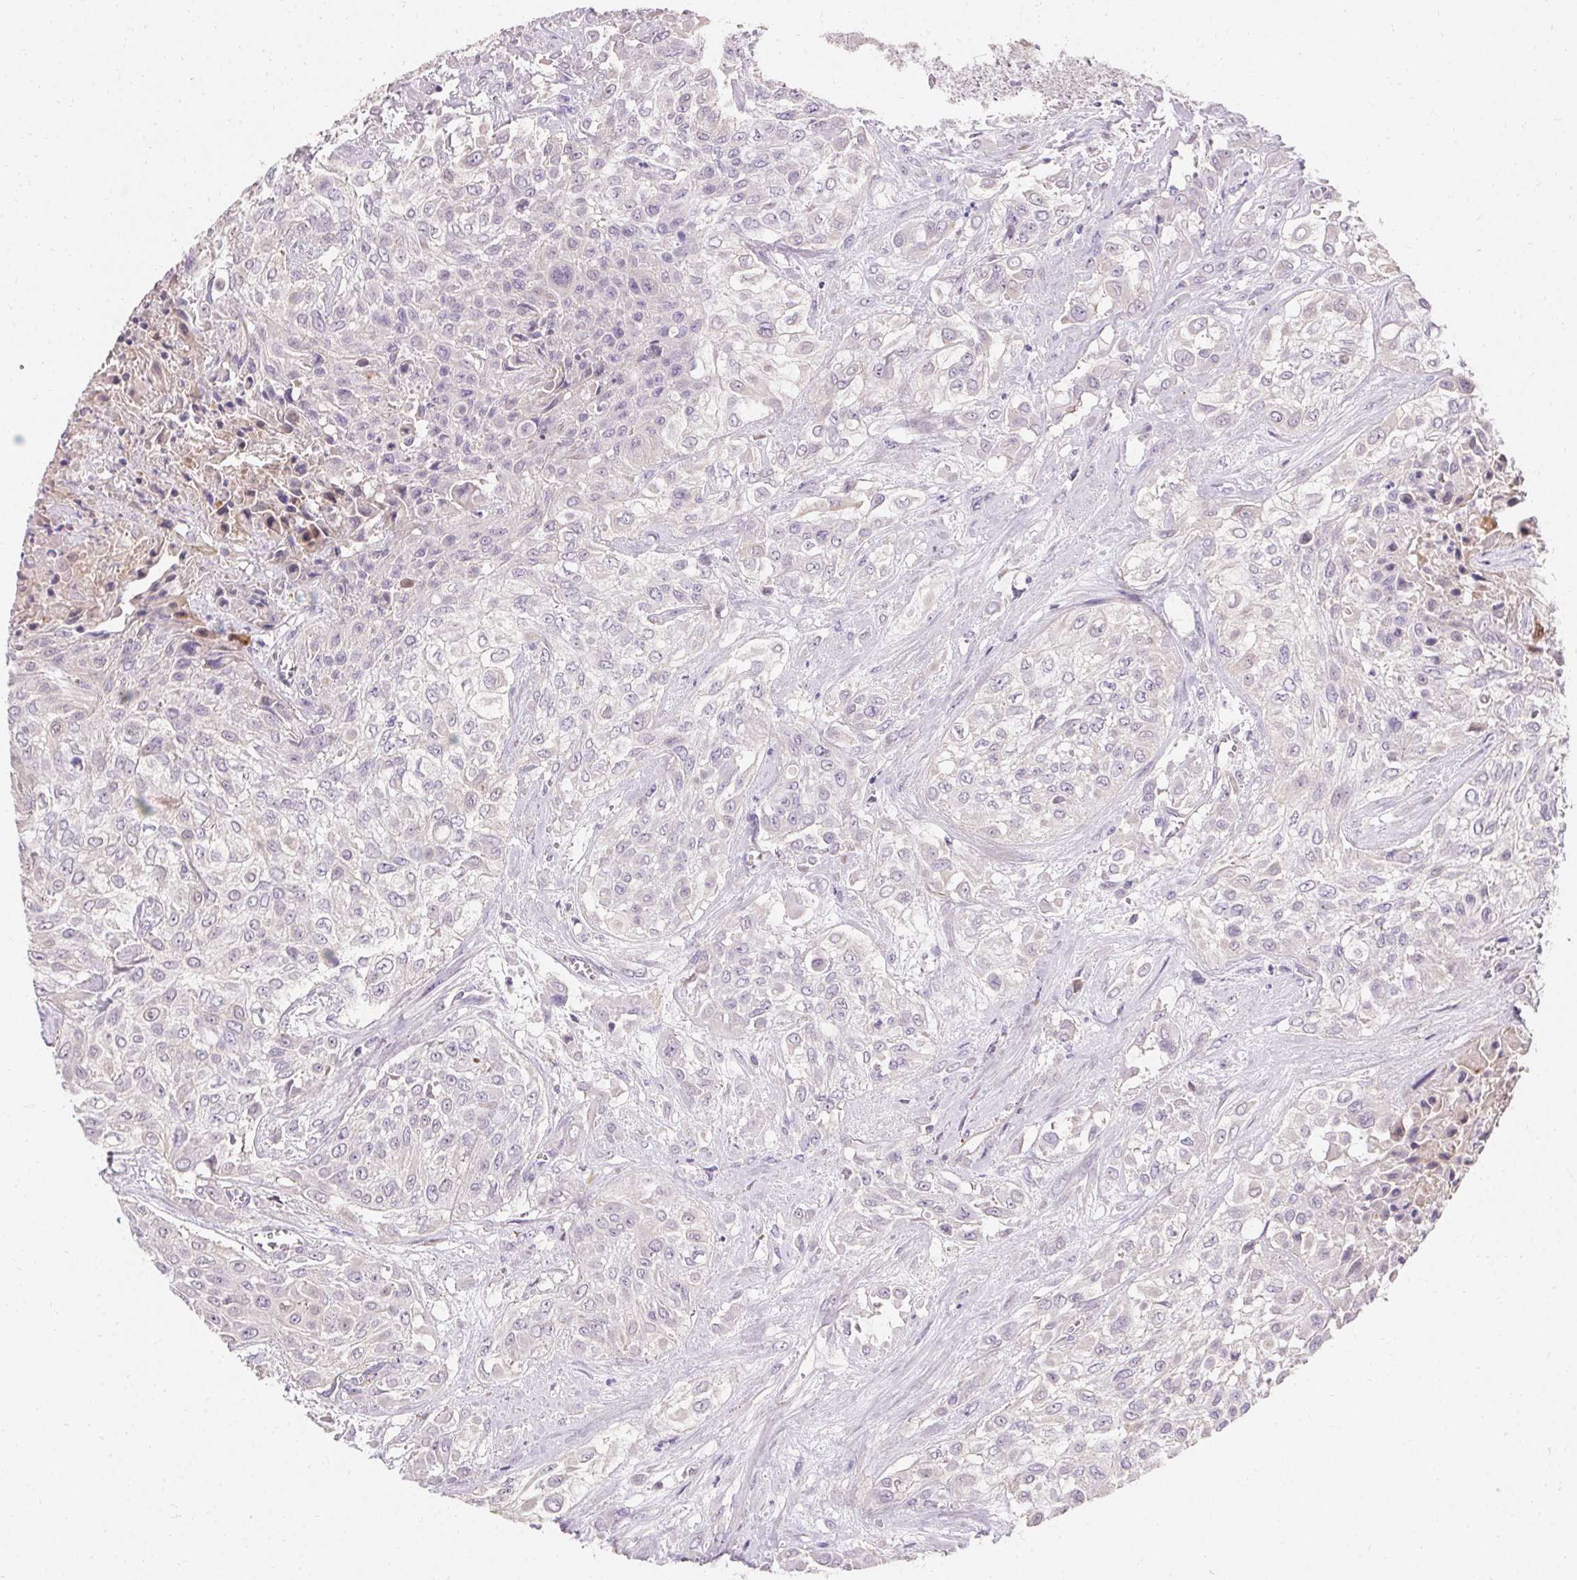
{"staining": {"intensity": "negative", "quantity": "none", "location": "none"}, "tissue": "urothelial cancer", "cell_type": "Tumor cells", "image_type": "cancer", "snomed": [{"axis": "morphology", "description": "Urothelial carcinoma, High grade"}, {"axis": "topography", "description": "Urinary bladder"}], "caption": "Histopathology image shows no protein staining in tumor cells of high-grade urothelial carcinoma tissue. Brightfield microscopy of IHC stained with DAB (3,3'-diaminobenzidine) (brown) and hematoxylin (blue), captured at high magnification.", "gene": "TRIP13", "patient": {"sex": "male", "age": 57}}